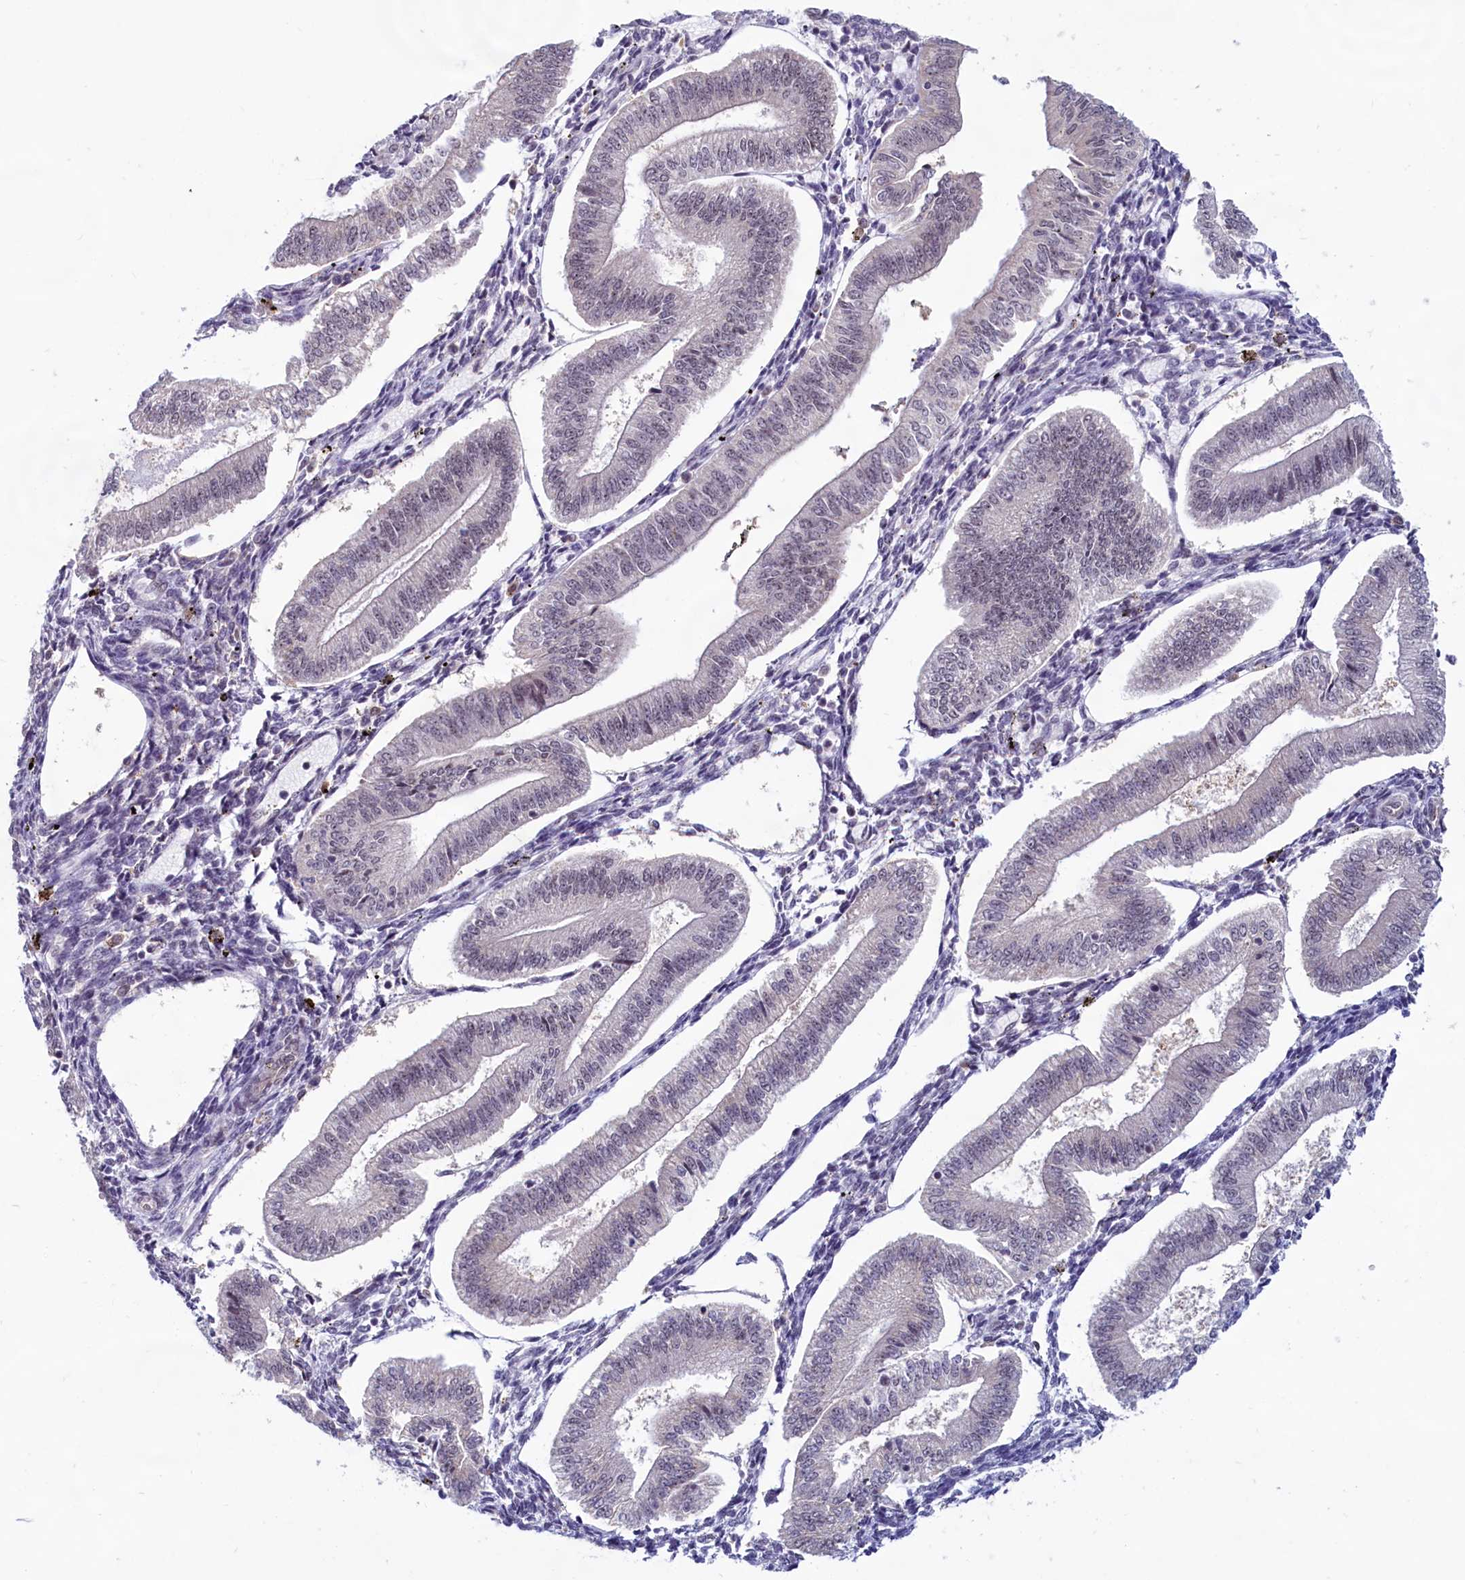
{"staining": {"intensity": "negative", "quantity": "none", "location": "none"}, "tissue": "endometrium", "cell_type": "Cells in endometrial stroma", "image_type": "normal", "snomed": [{"axis": "morphology", "description": "Normal tissue, NOS"}, {"axis": "topography", "description": "Endometrium"}], "caption": "This is a micrograph of IHC staining of unremarkable endometrium, which shows no staining in cells in endometrial stroma.", "gene": "C1D", "patient": {"sex": "female", "age": 34}}